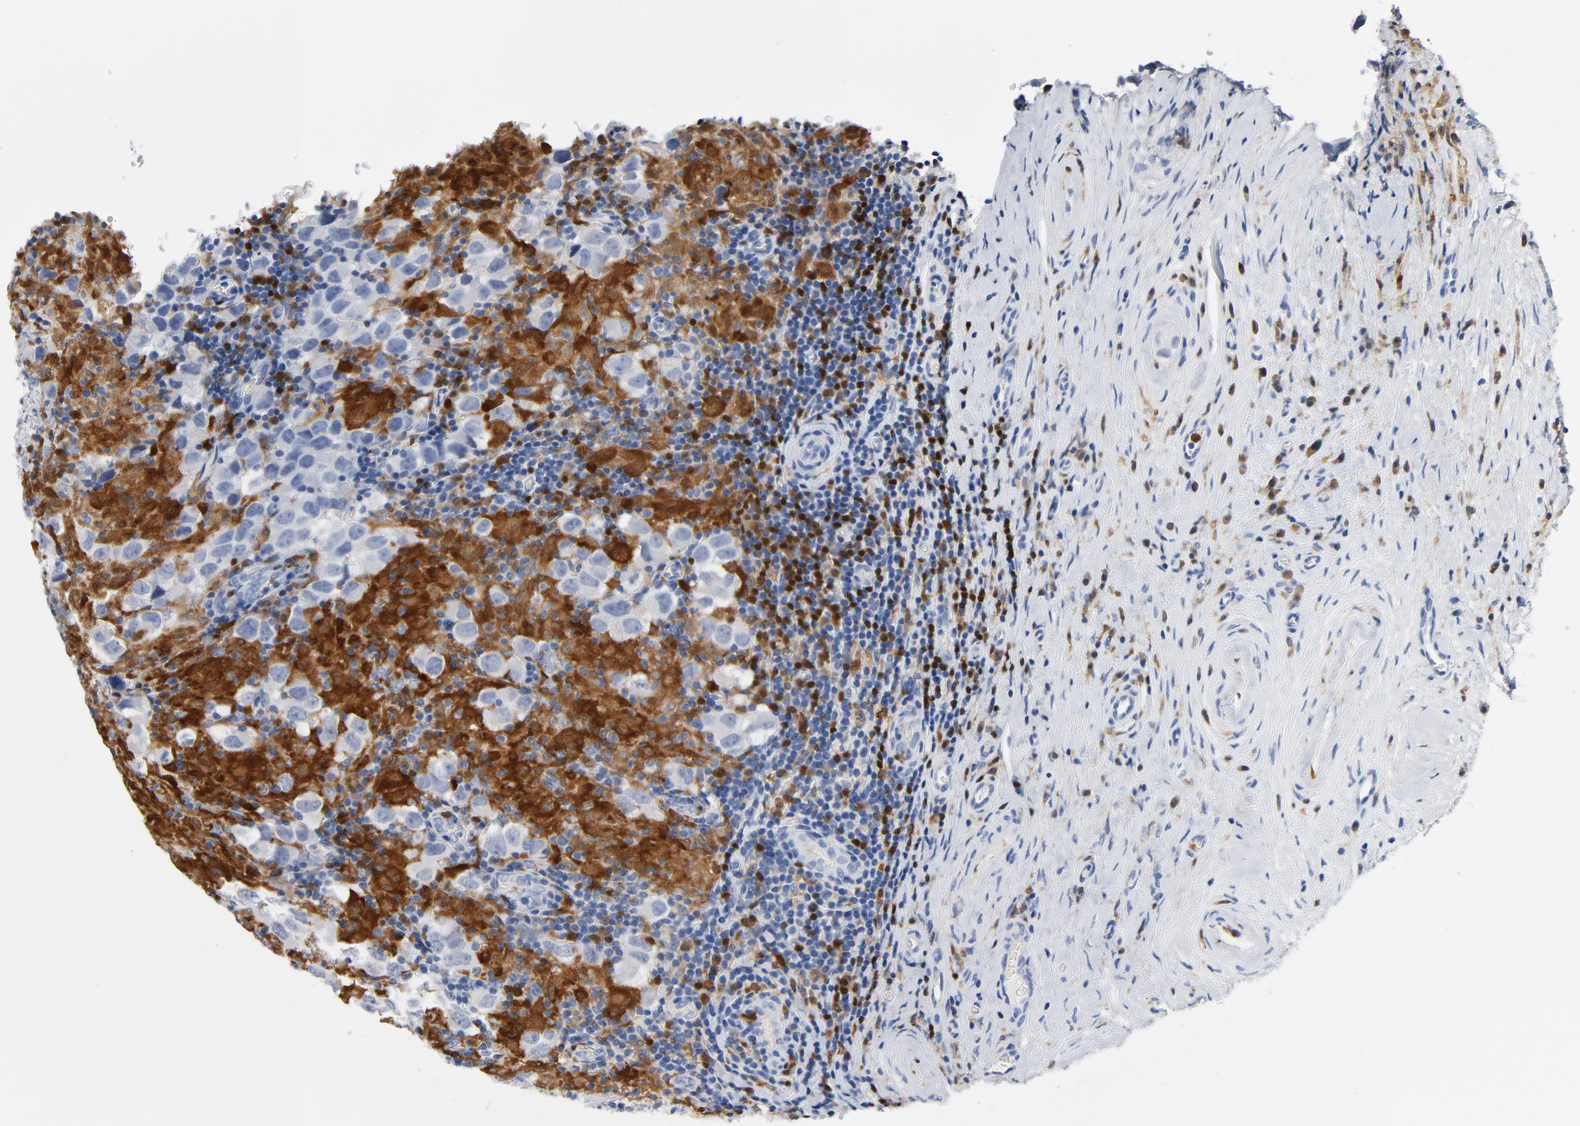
{"staining": {"intensity": "negative", "quantity": "none", "location": "none"}, "tissue": "testis cancer", "cell_type": "Tumor cells", "image_type": "cancer", "snomed": [{"axis": "morphology", "description": "Carcinoma, Embryonal, NOS"}, {"axis": "topography", "description": "Testis"}], "caption": "Tumor cells are negative for brown protein staining in testis embryonal carcinoma.", "gene": "NCF1", "patient": {"sex": "male", "age": 21}}